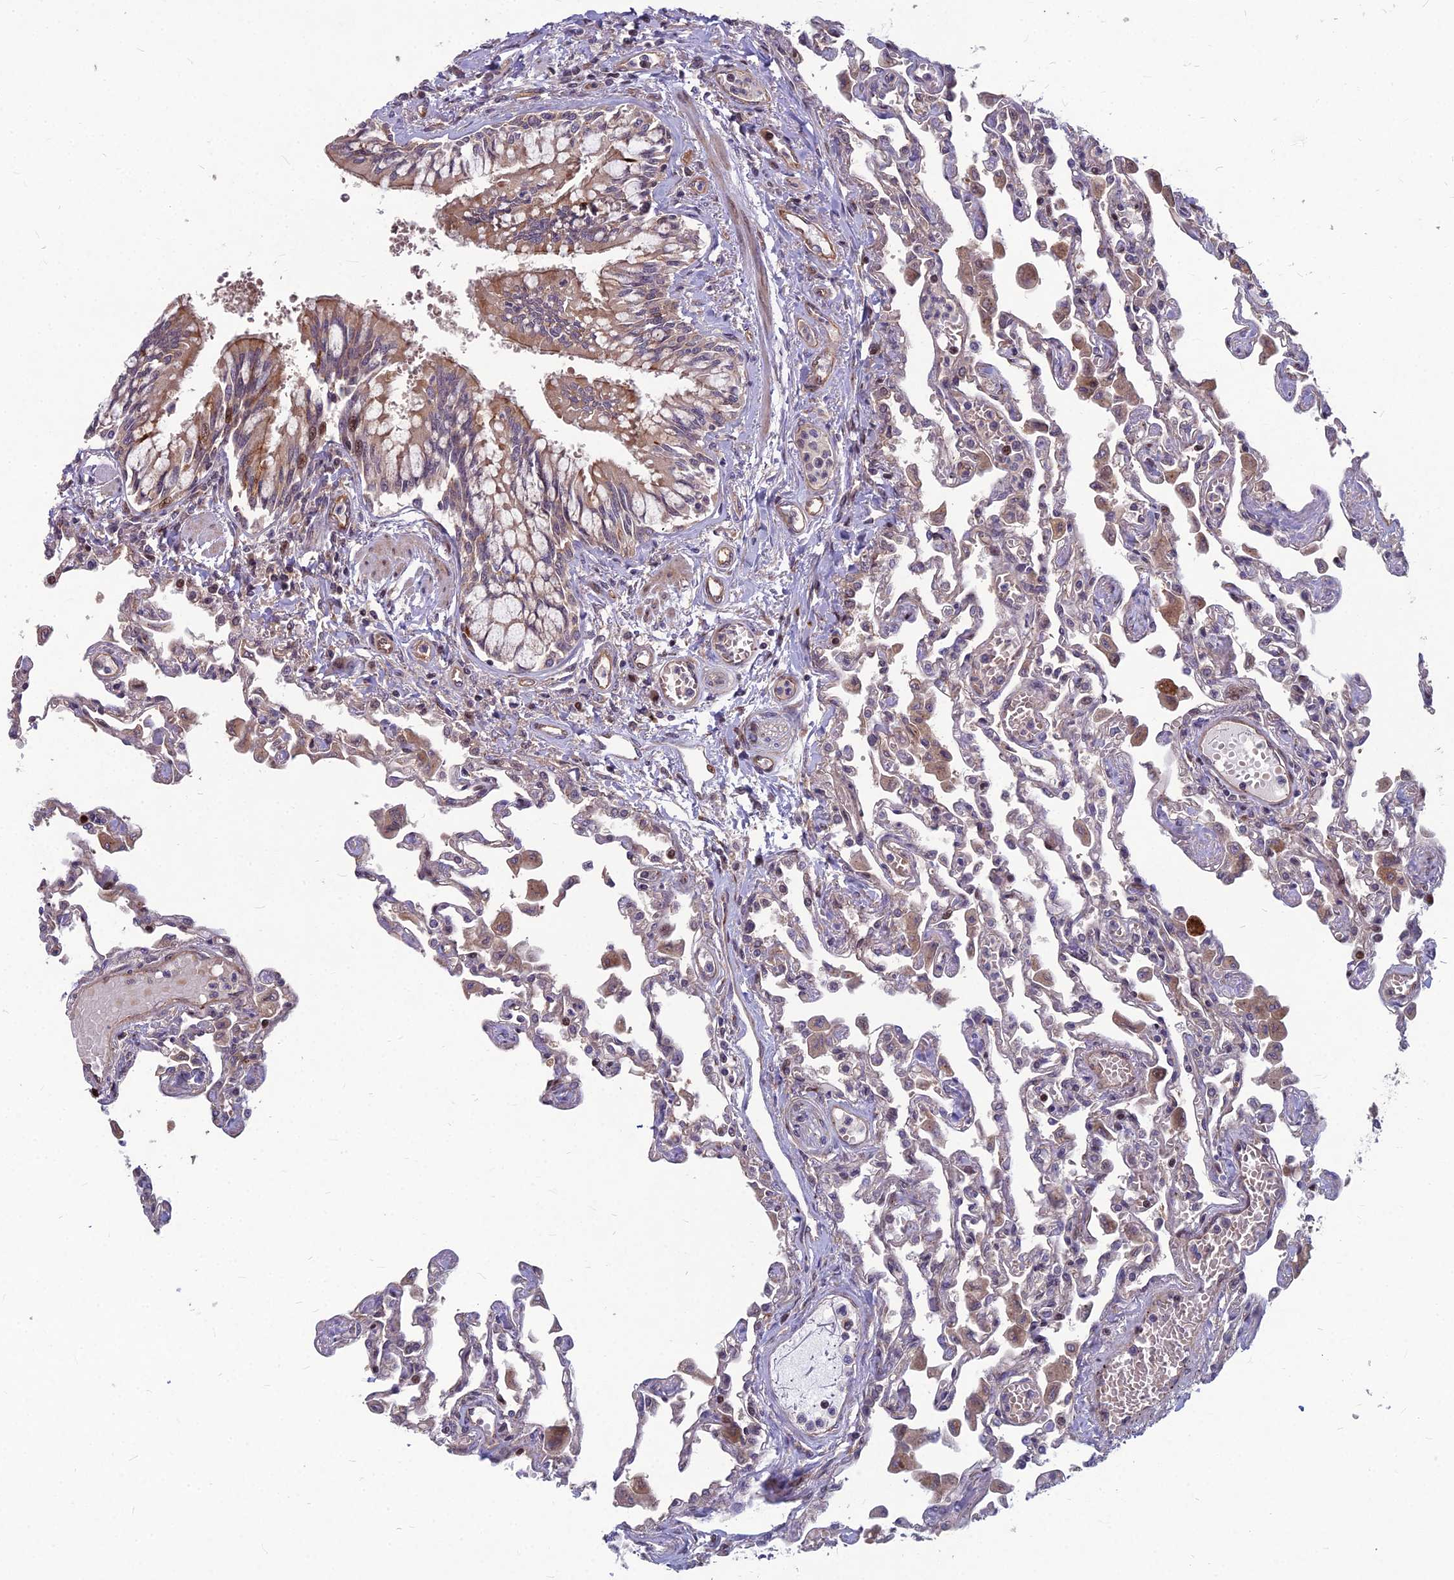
{"staining": {"intensity": "moderate", "quantity": "<25%", "location": "cytoplasmic/membranous"}, "tissue": "lung", "cell_type": "Alveolar cells", "image_type": "normal", "snomed": [{"axis": "morphology", "description": "Normal tissue, NOS"}, {"axis": "topography", "description": "Bronchus"}, {"axis": "topography", "description": "Lung"}], "caption": "DAB (3,3'-diaminobenzidine) immunohistochemical staining of unremarkable lung exhibits moderate cytoplasmic/membranous protein expression in about <25% of alveolar cells.", "gene": "MFSD8", "patient": {"sex": "female", "age": 49}}